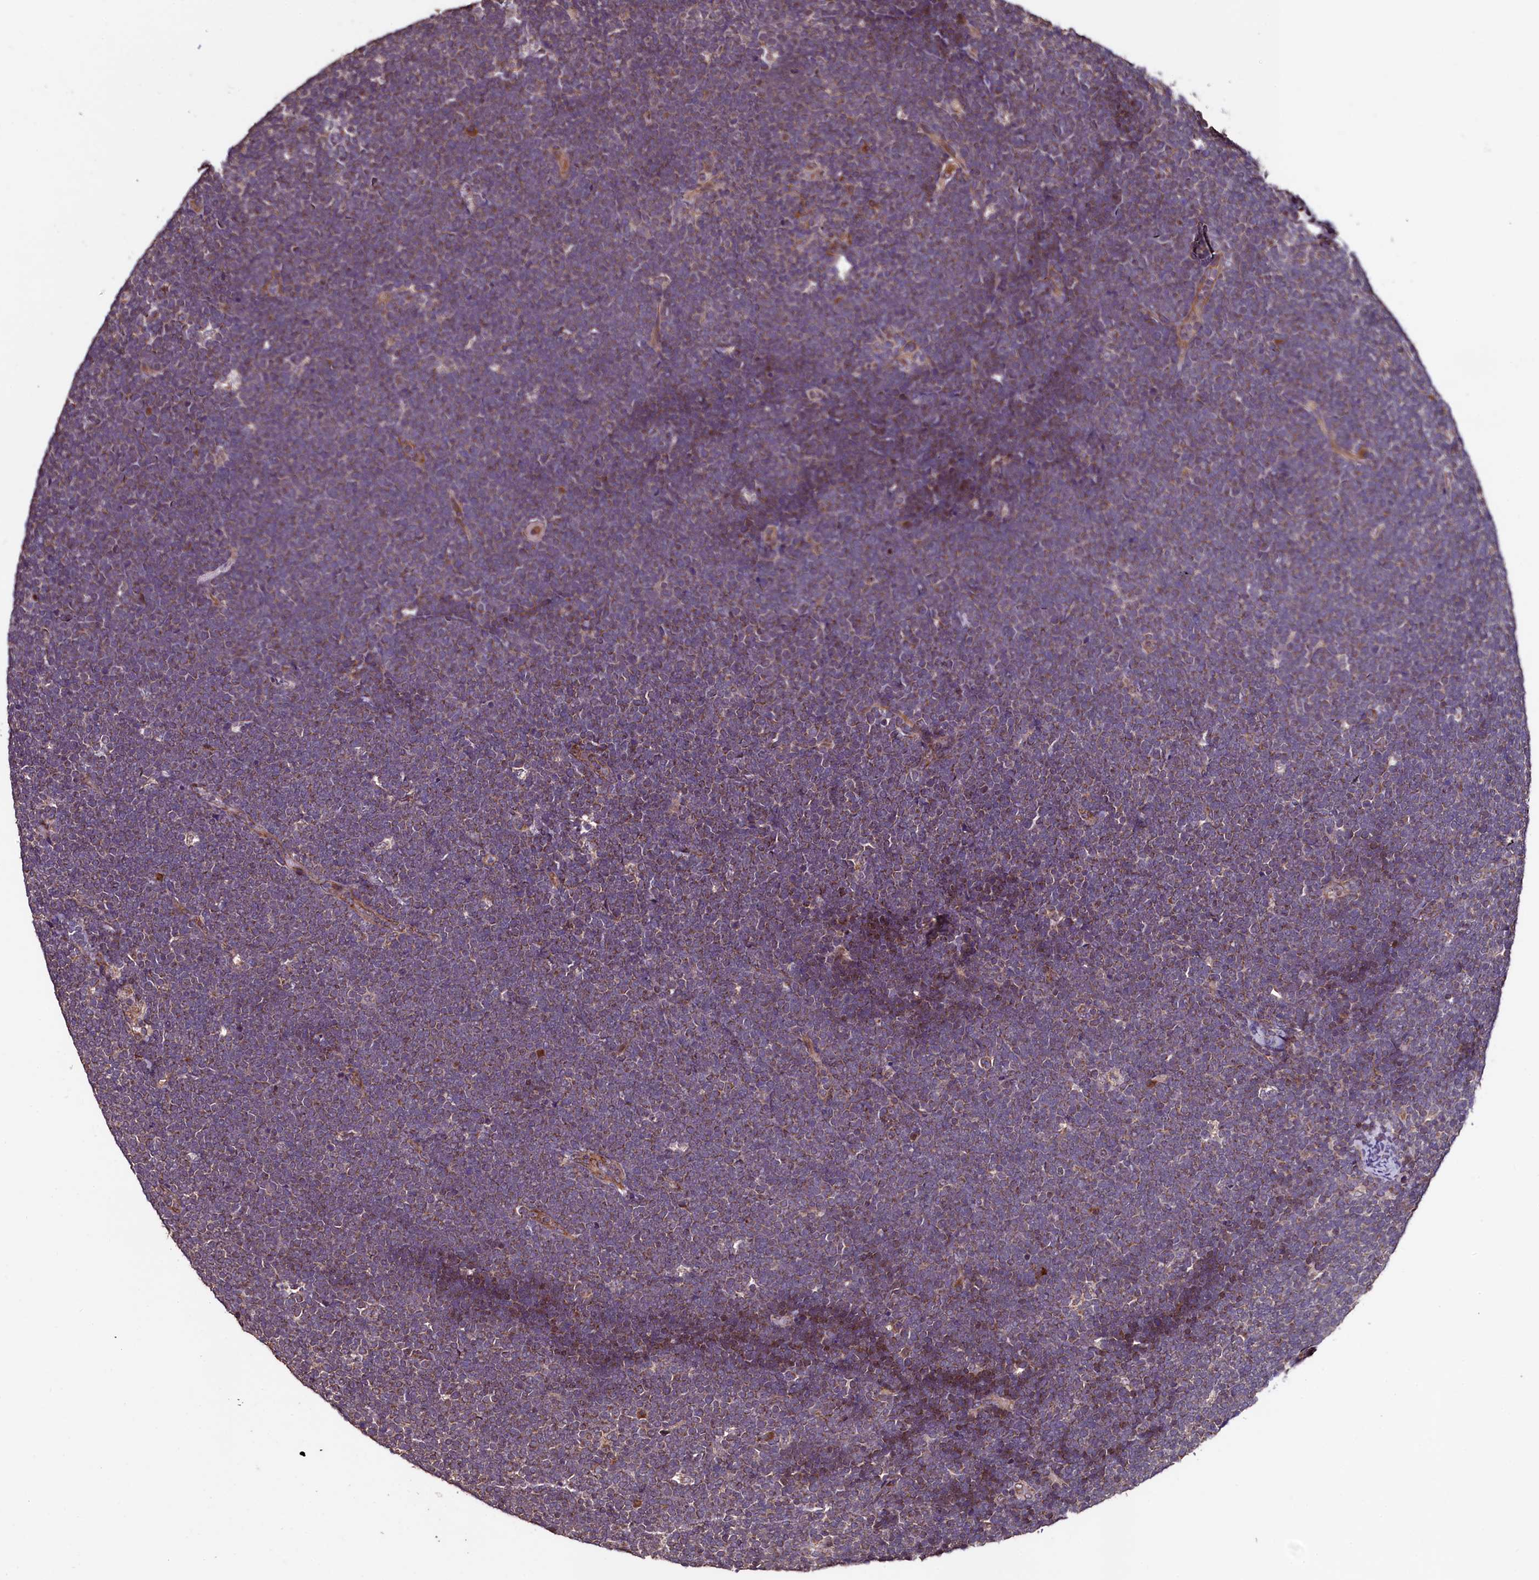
{"staining": {"intensity": "weak", "quantity": "<25%", "location": "cytoplasmic/membranous"}, "tissue": "lymphoma", "cell_type": "Tumor cells", "image_type": "cancer", "snomed": [{"axis": "morphology", "description": "Malignant lymphoma, non-Hodgkin's type, High grade"}, {"axis": "topography", "description": "Lymph node"}], "caption": "A photomicrograph of high-grade malignant lymphoma, non-Hodgkin's type stained for a protein demonstrates no brown staining in tumor cells.", "gene": "RBFA", "patient": {"sex": "male", "age": 13}}